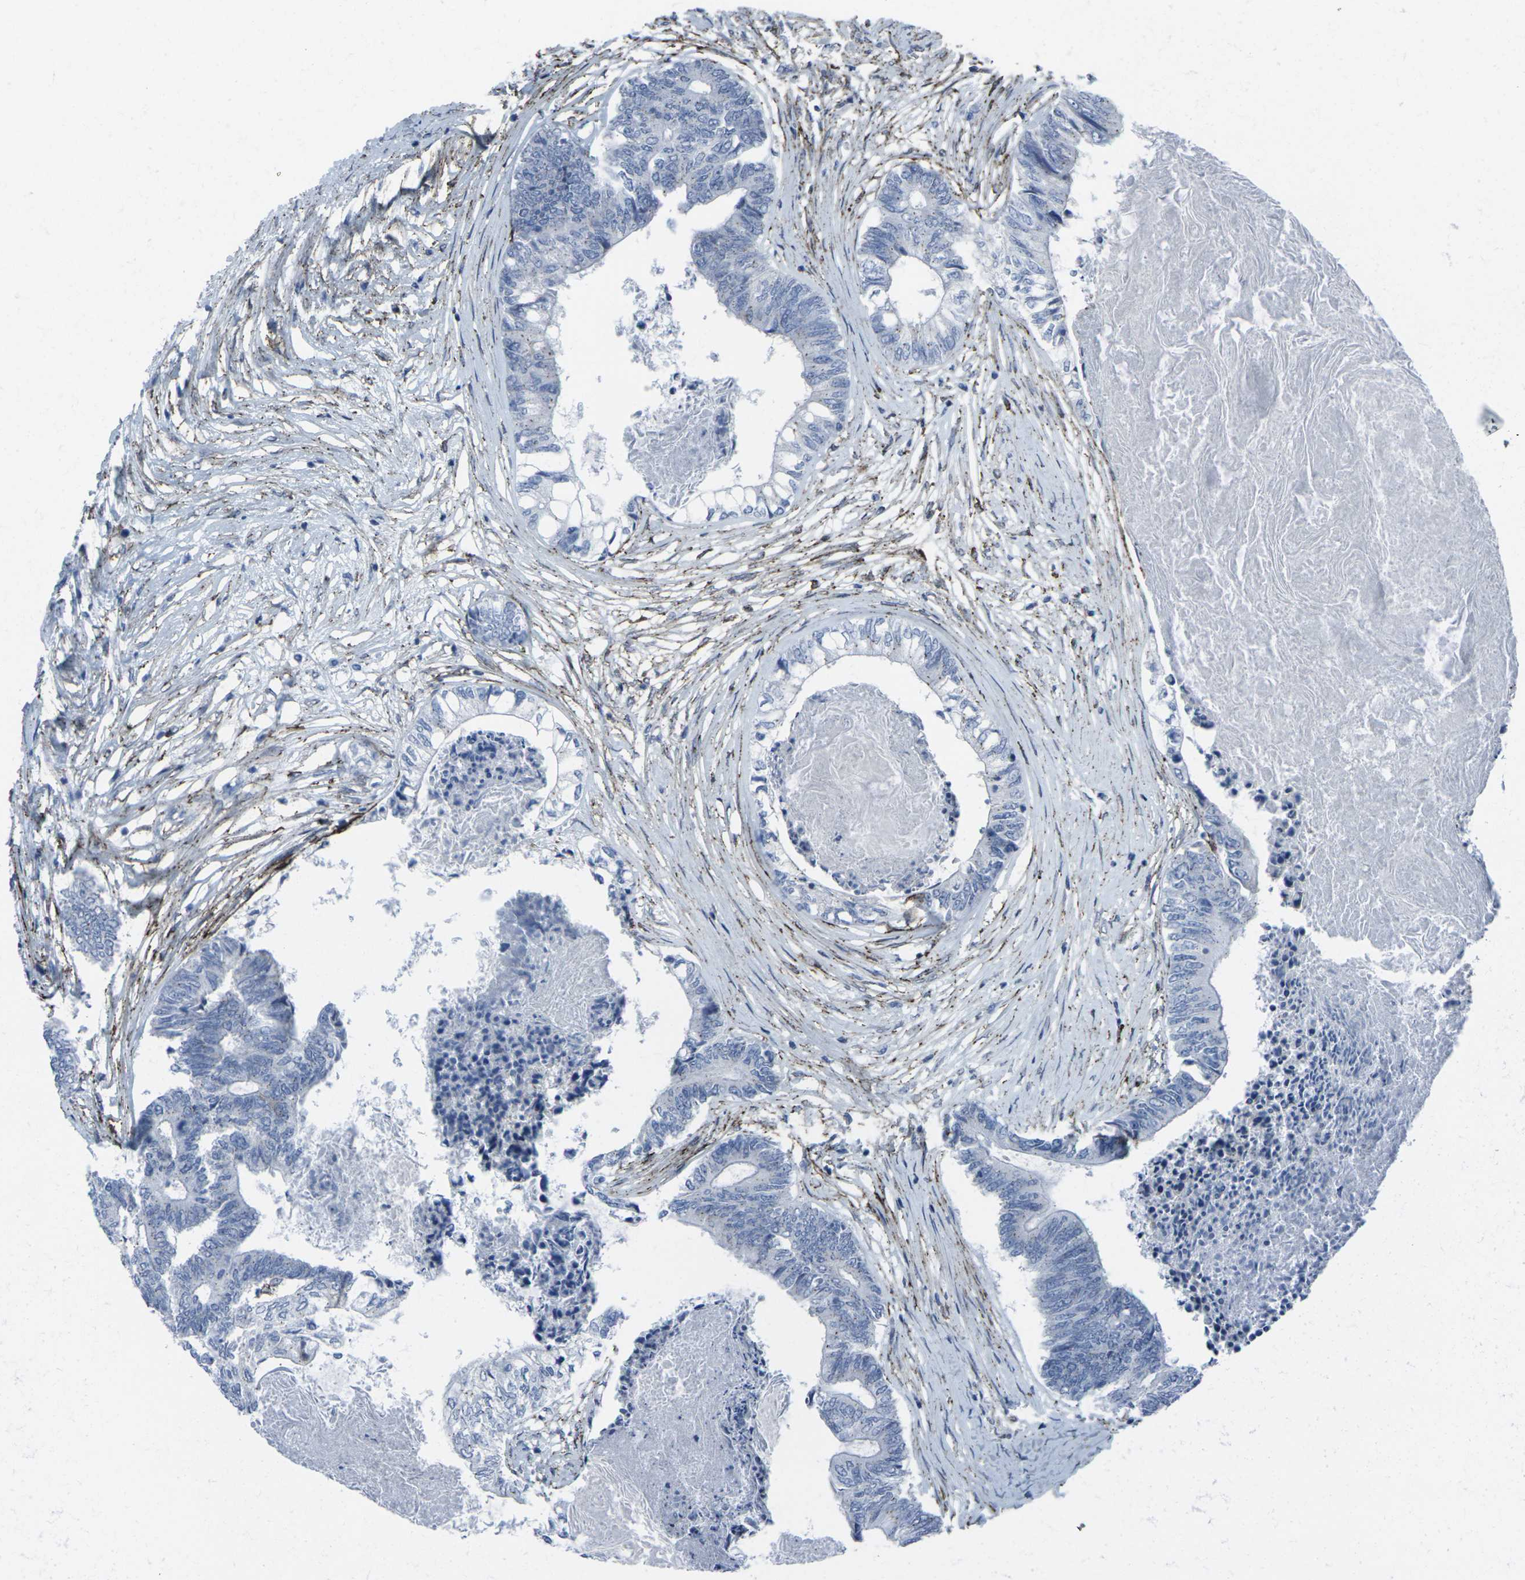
{"staining": {"intensity": "negative", "quantity": "none", "location": "none"}, "tissue": "colorectal cancer", "cell_type": "Tumor cells", "image_type": "cancer", "snomed": [{"axis": "morphology", "description": "Adenocarcinoma, NOS"}, {"axis": "topography", "description": "Rectum"}], "caption": "Immunohistochemistry (IHC) of adenocarcinoma (colorectal) exhibits no positivity in tumor cells.", "gene": "CDH11", "patient": {"sex": "male", "age": 63}}